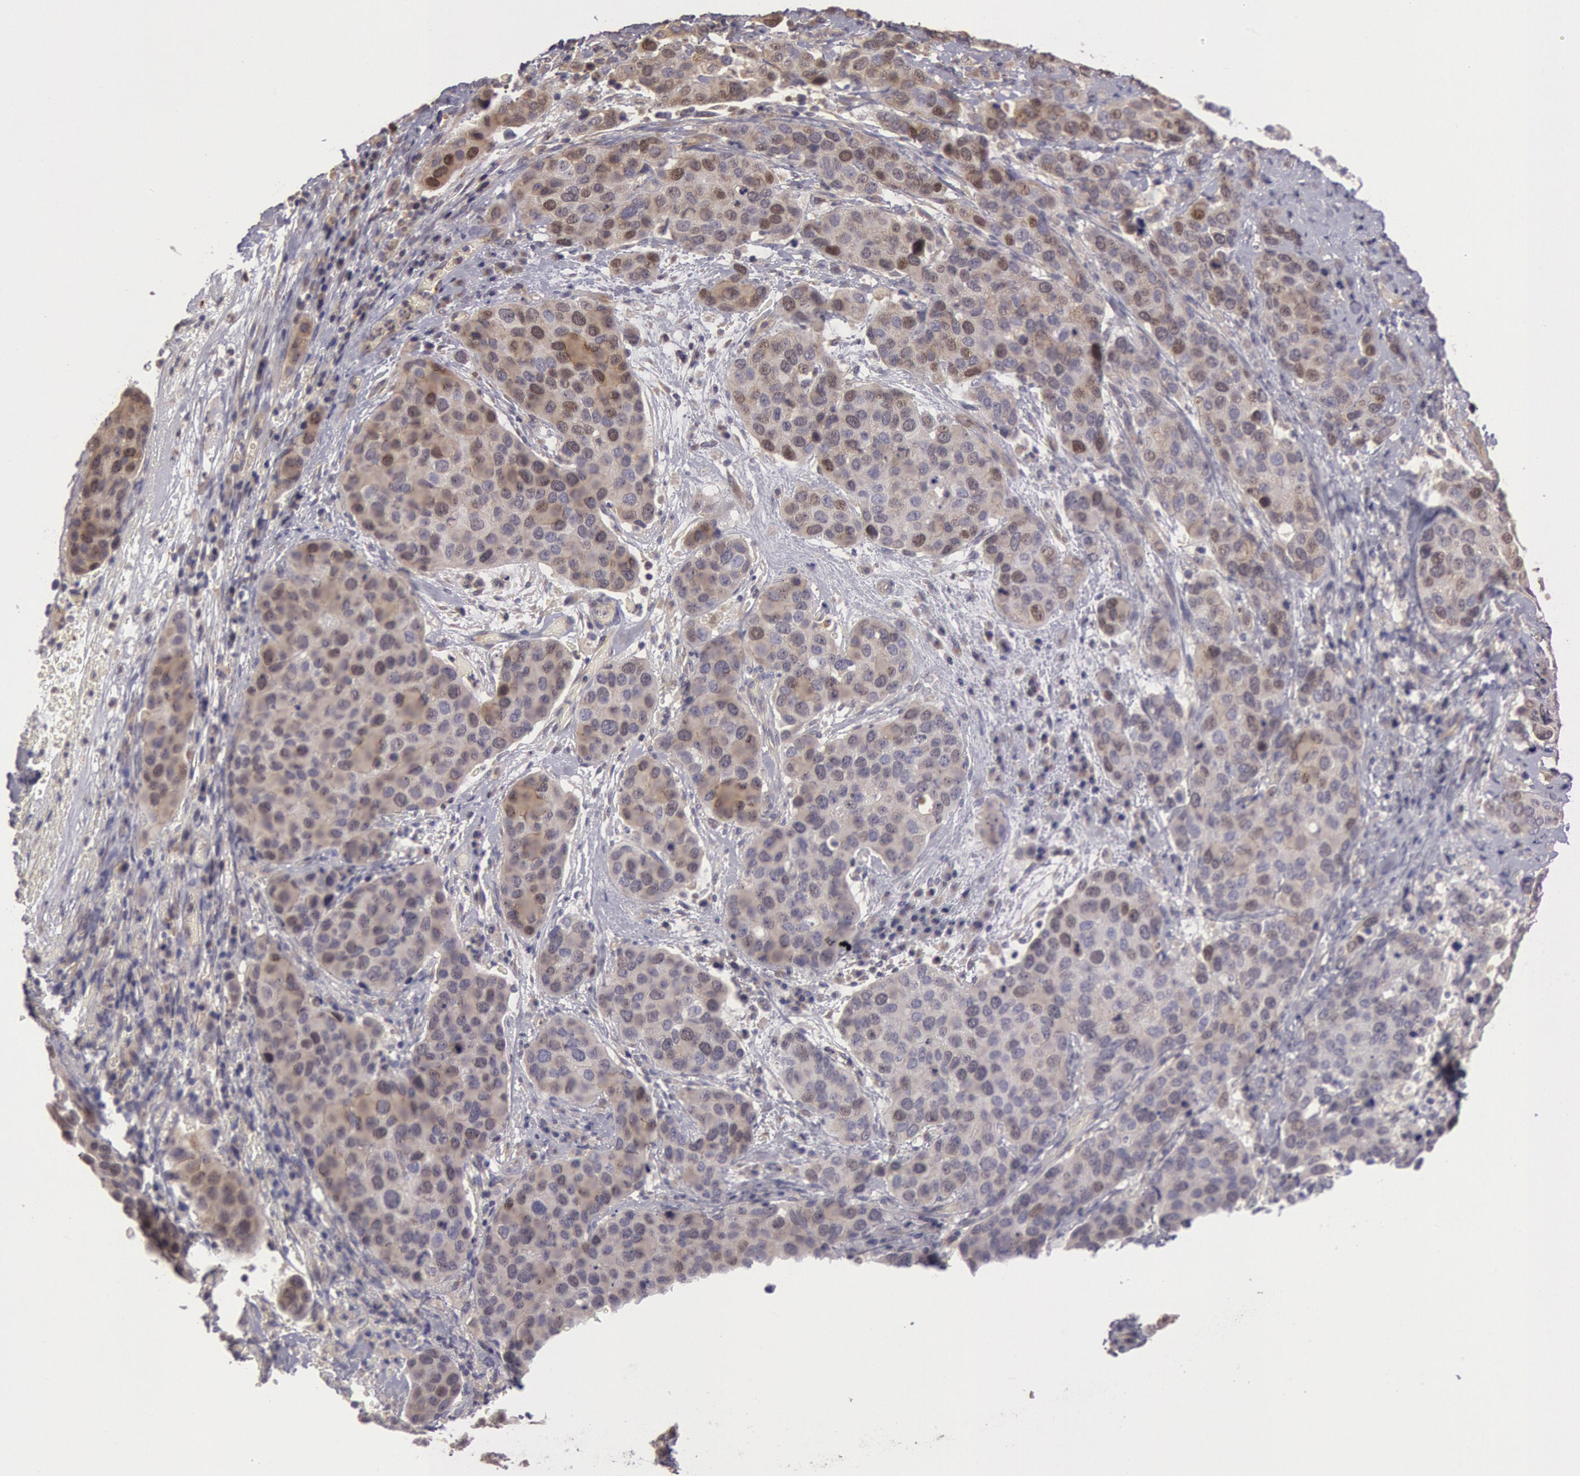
{"staining": {"intensity": "weak", "quantity": "<25%", "location": "nuclear"}, "tissue": "cervical cancer", "cell_type": "Tumor cells", "image_type": "cancer", "snomed": [{"axis": "morphology", "description": "Squamous cell carcinoma, NOS"}, {"axis": "topography", "description": "Cervix"}], "caption": "Immunohistochemistry photomicrograph of cervical cancer (squamous cell carcinoma) stained for a protein (brown), which demonstrates no positivity in tumor cells. (DAB immunohistochemistry (IHC) visualized using brightfield microscopy, high magnification).", "gene": "AMOTL1", "patient": {"sex": "female", "age": 54}}